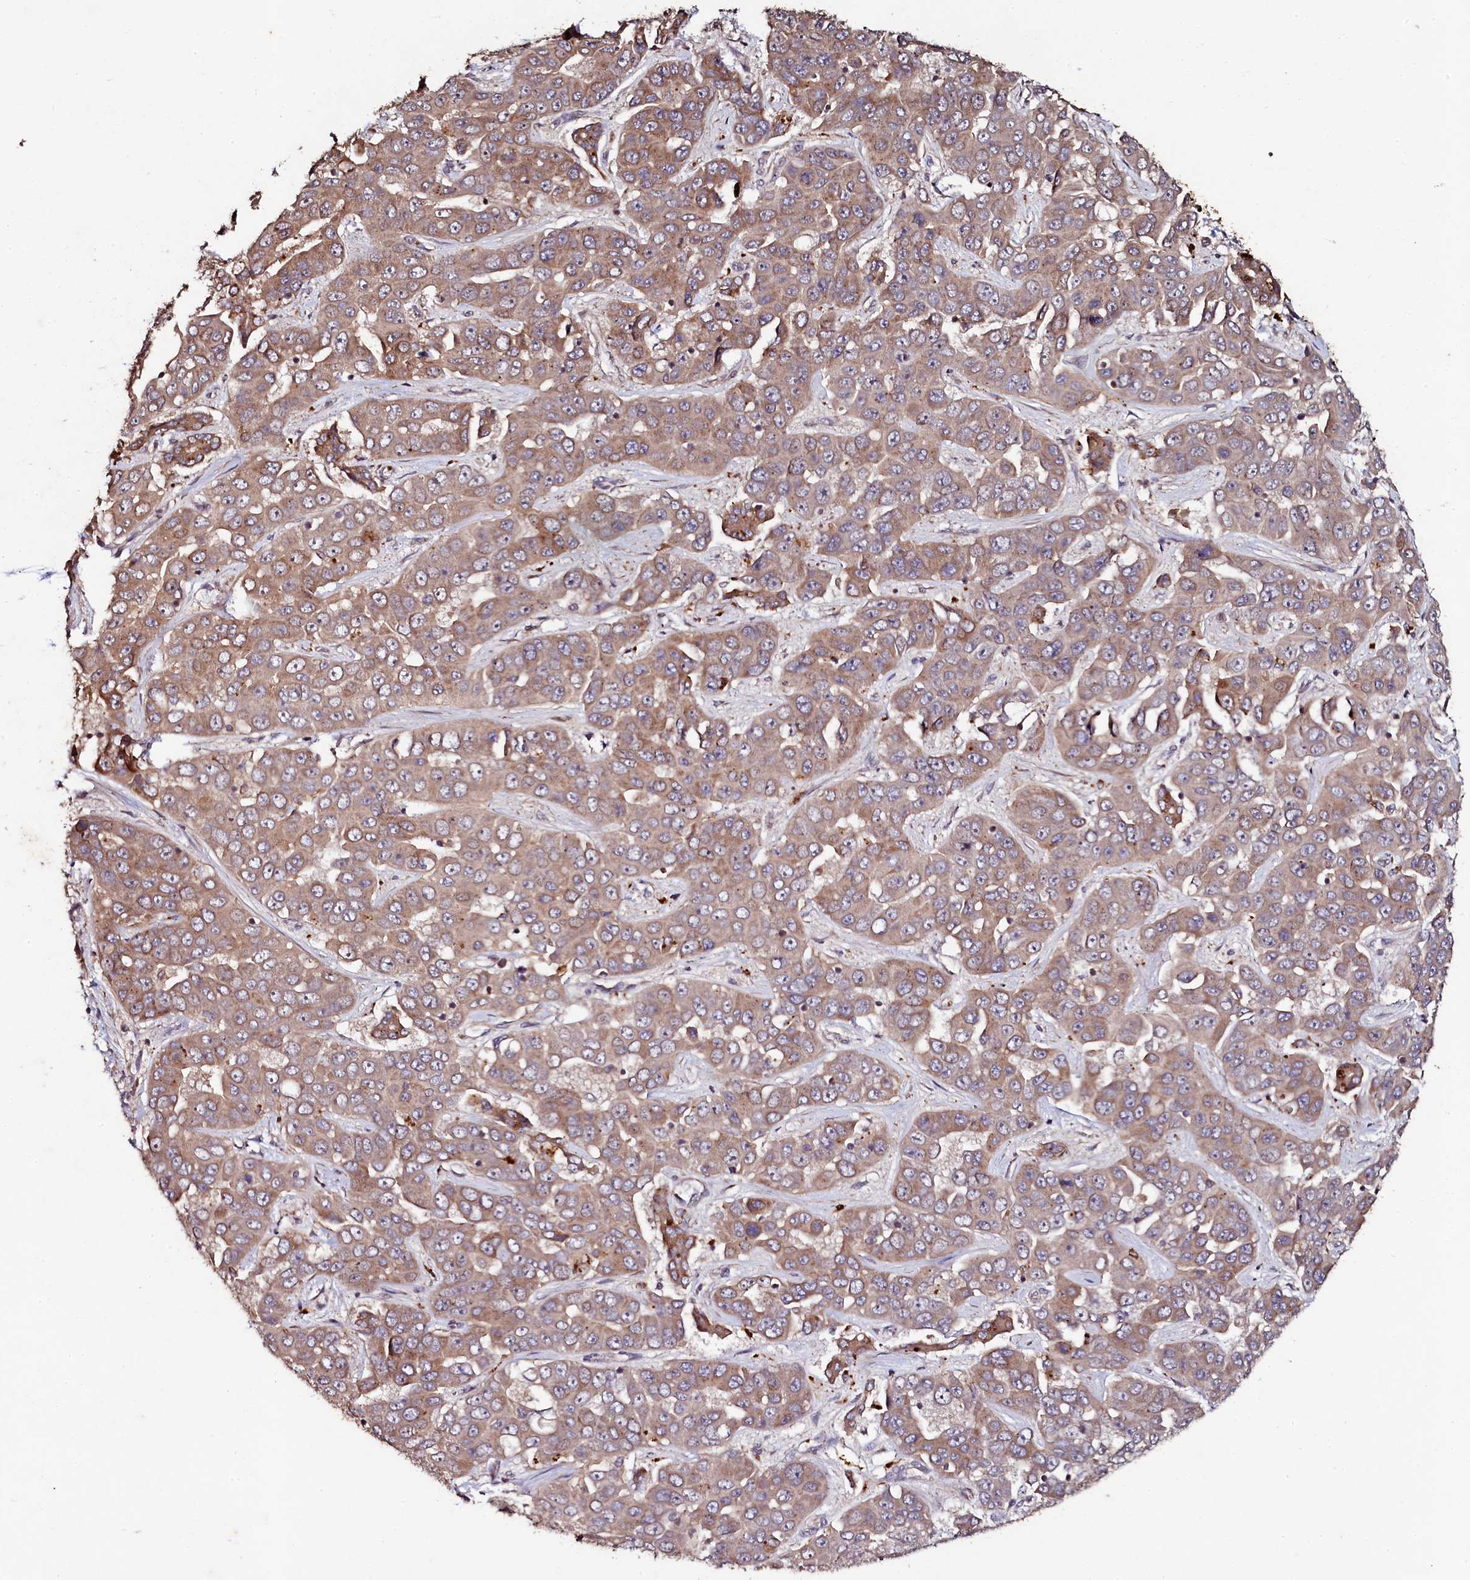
{"staining": {"intensity": "moderate", "quantity": ">75%", "location": "cytoplasmic/membranous"}, "tissue": "liver cancer", "cell_type": "Tumor cells", "image_type": "cancer", "snomed": [{"axis": "morphology", "description": "Cholangiocarcinoma"}, {"axis": "topography", "description": "Liver"}], "caption": "An immunohistochemistry photomicrograph of tumor tissue is shown. Protein staining in brown shows moderate cytoplasmic/membranous positivity in cholangiocarcinoma (liver) within tumor cells. (DAB = brown stain, brightfield microscopy at high magnification).", "gene": "SEC24C", "patient": {"sex": "female", "age": 52}}